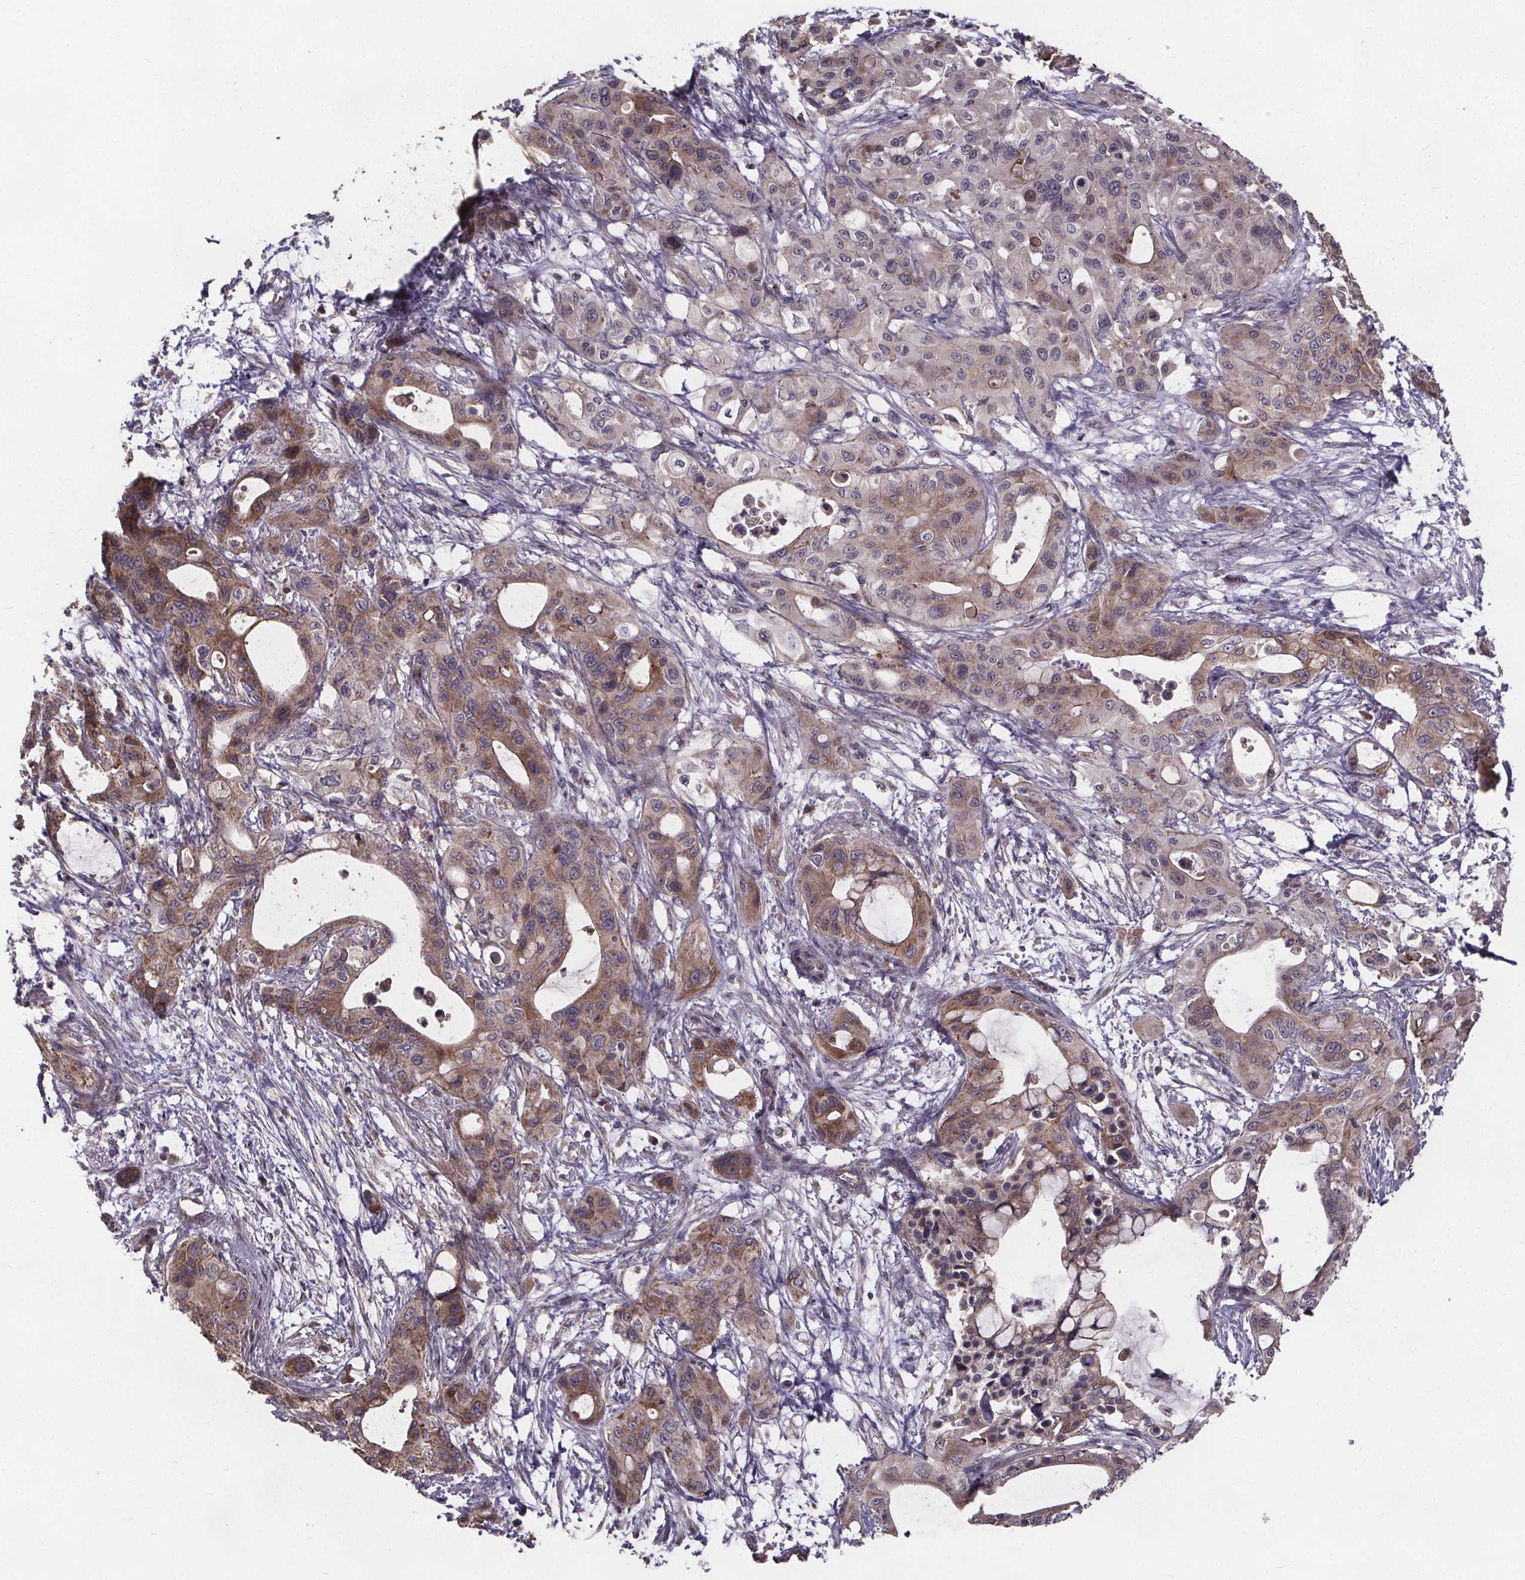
{"staining": {"intensity": "moderate", "quantity": "25%-75%", "location": "cytoplasmic/membranous"}, "tissue": "pancreatic cancer", "cell_type": "Tumor cells", "image_type": "cancer", "snomed": [{"axis": "morphology", "description": "Adenocarcinoma, NOS"}, {"axis": "topography", "description": "Pancreas"}], "caption": "The histopathology image shows a brown stain indicating the presence of a protein in the cytoplasmic/membranous of tumor cells in pancreatic cancer (adenocarcinoma).", "gene": "YME1L1", "patient": {"sex": "male", "age": 71}}